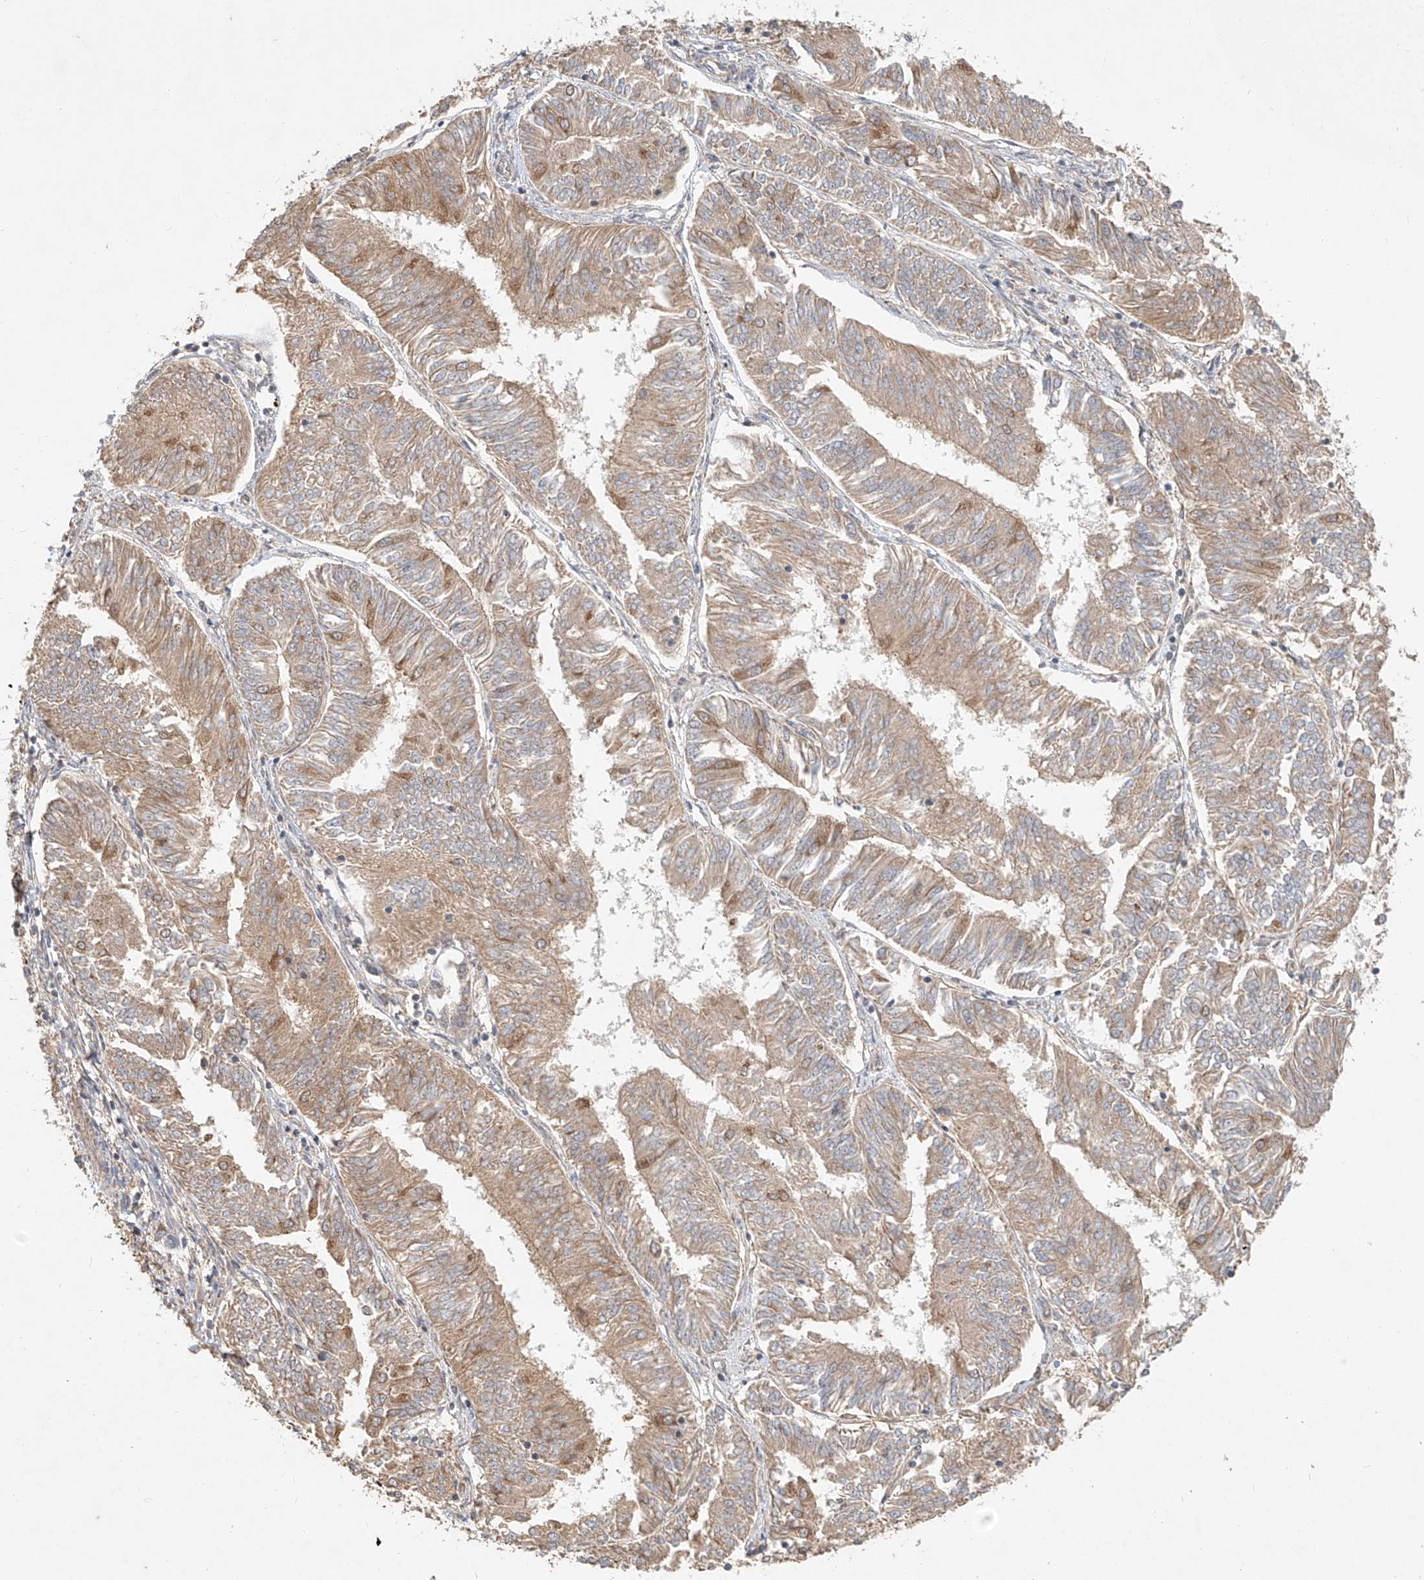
{"staining": {"intensity": "weak", "quantity": ">75%", "location": "cytoplasmic/membranous"}, "tissue": "endometrial cancer", "cell_type": "Tumor cells", "image_type": "cancer", "snomed": [{"axis": "morphology", "description": "Adenocarcinoma, NOS"}, {"axis": "topography", "description": "Endometrium"}], "caption": "Protein expression analysis of human endometrial cancer (adenocarcinoma) reveals weak cytoplasmic/membranous staining in about >75% of tumor cells.", "gene": "TMEM61", "patient": {"sex": "female", "age": 58}}